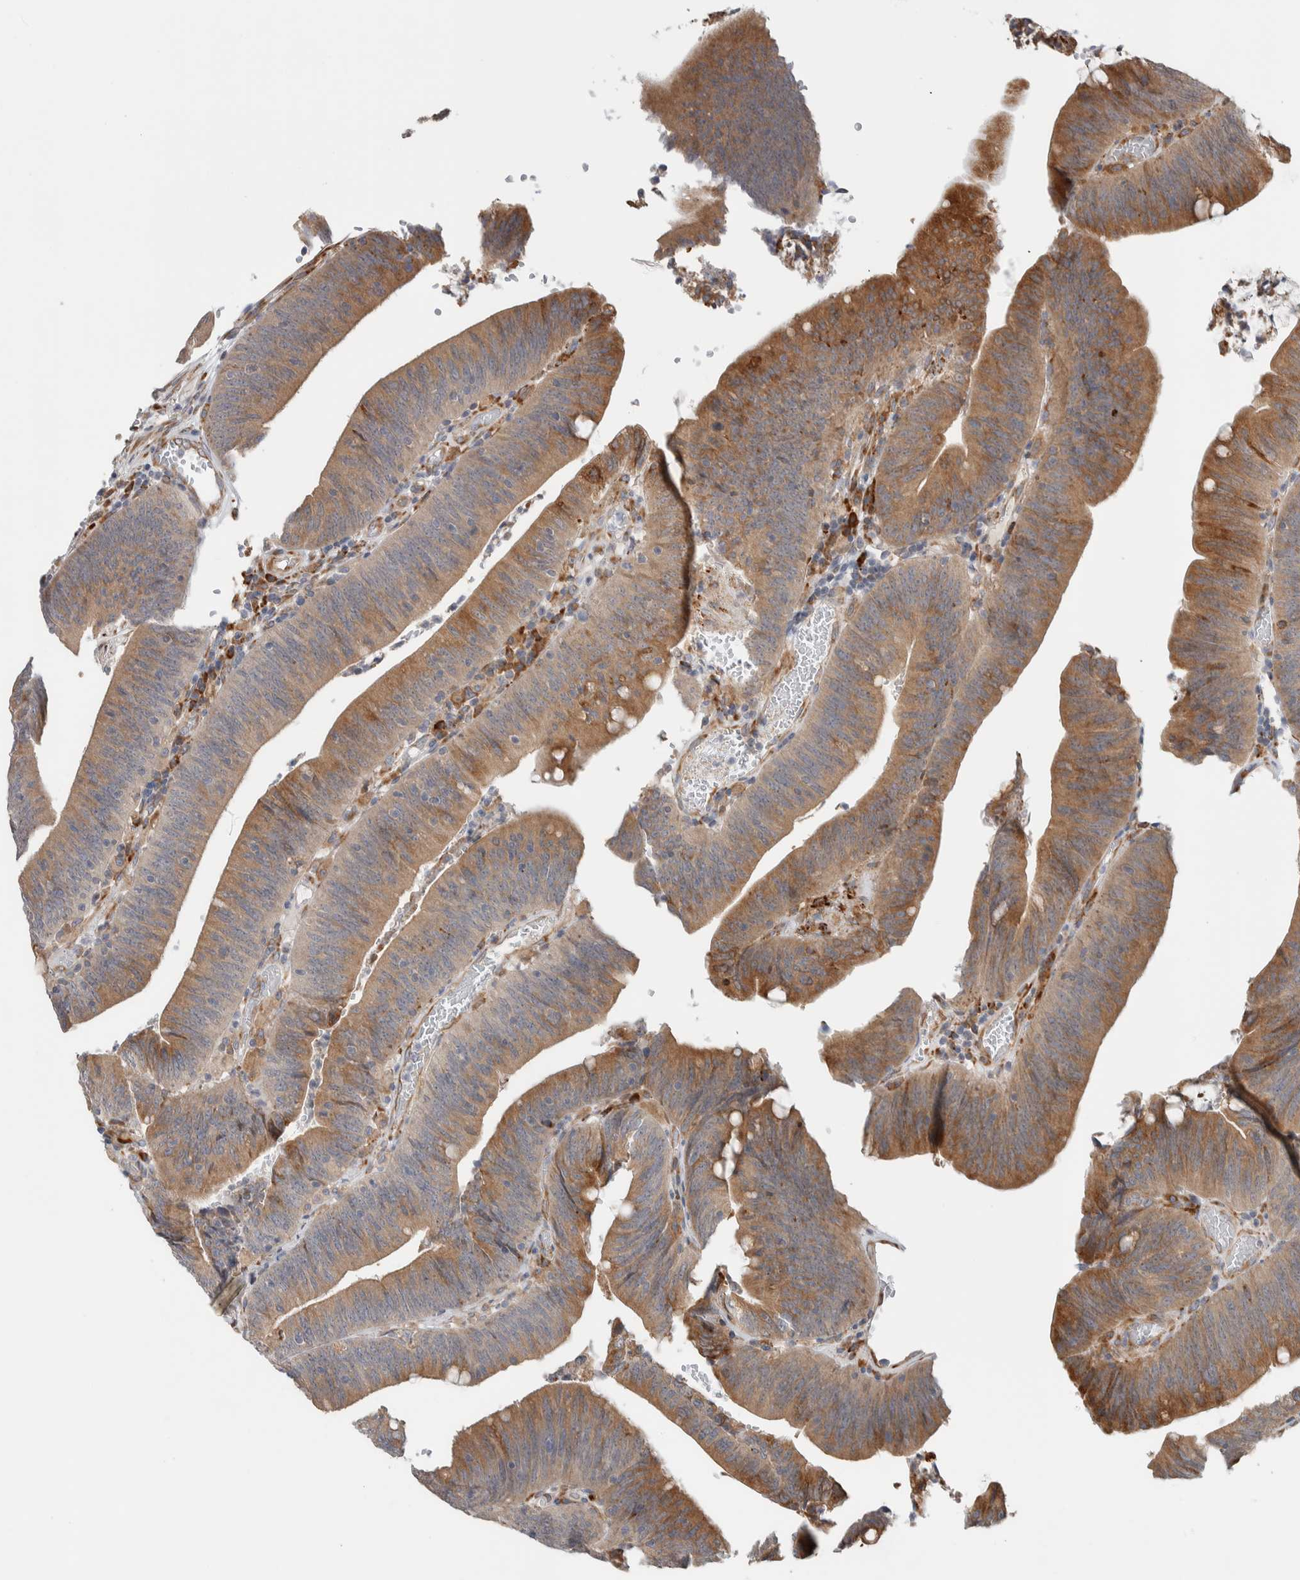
{"staining": {"intensity": "moderate", "quantity": ">75%", "location": "cytoplasmic/membranous"}, "tissue": "colorectal cancer", "cell_type": "Tumor cells", "image_type": "cancer", "snomed": [{"axis": "morphology", "description": "Normal tissue, NOS"}, {"axis": "morphology", "description": "Adenocarcinoma, NOS"}, {"axis": "topography", "description": "Rectum"}], "caption": "Colorectal cancer stained with a protein marker shows moderate staining in tumor cells.", "gene": "ADCY8", "patient": {"sex": "female", "age": 66}}